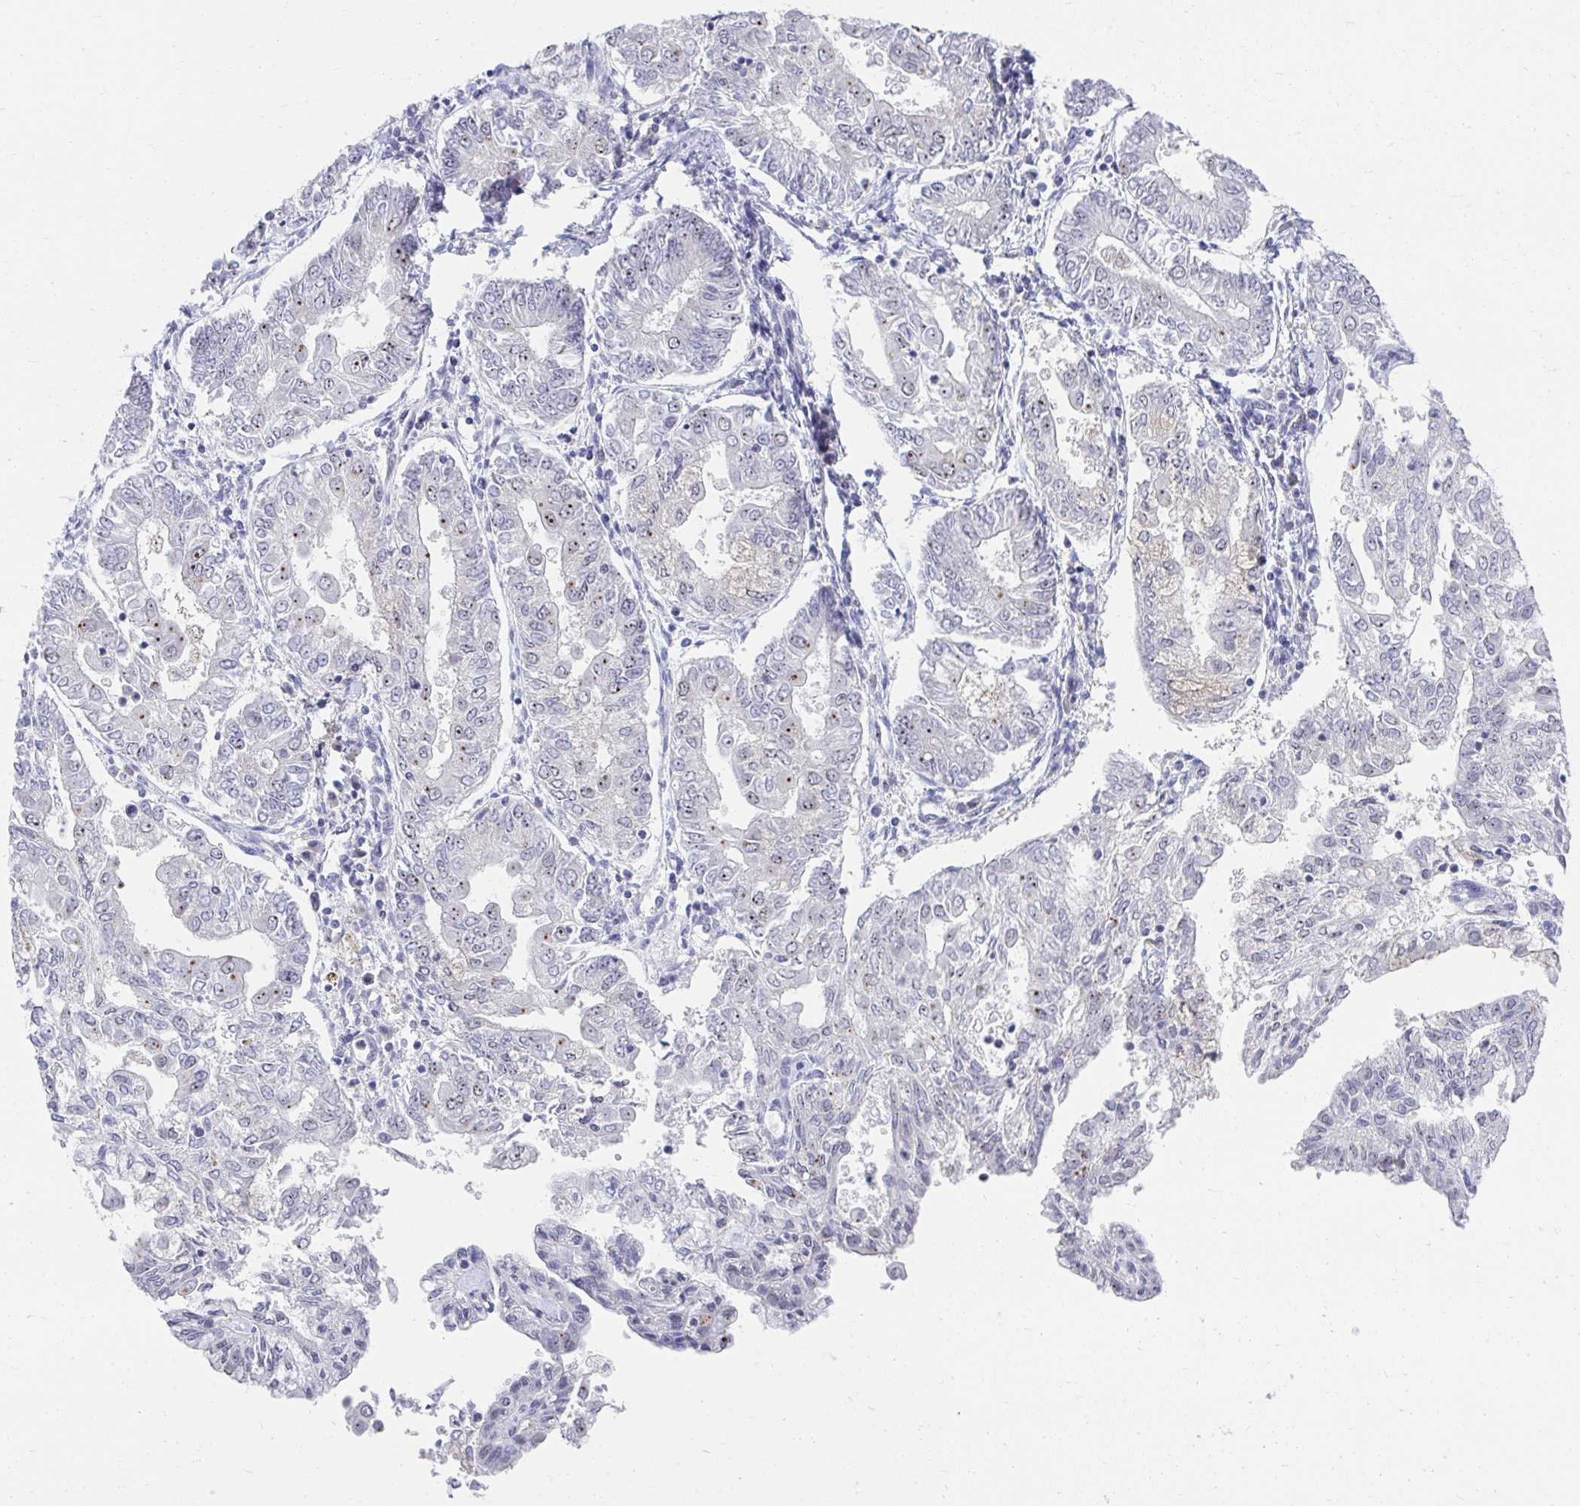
{"staining": {"intensity": "moderate", "quantity": "<25%", "location": "nuclear"}, "tissue": "endometrial cancer", "cell_type": "Tumor cells", "image_type": "cancer", "snomed": [{"axis": "morphology", "description": "Adenocarcinoma, NOS"}, {"axis": "topography", "description": "Endometrium"}], "caption": "Endometrial adenocarcinoma stained with a brown dye demonstrates moderate nuclear positive positivity in about <25% of tumor cells.", "gene": "HIRA", "patient": {"sex": "female", "age": 68}}